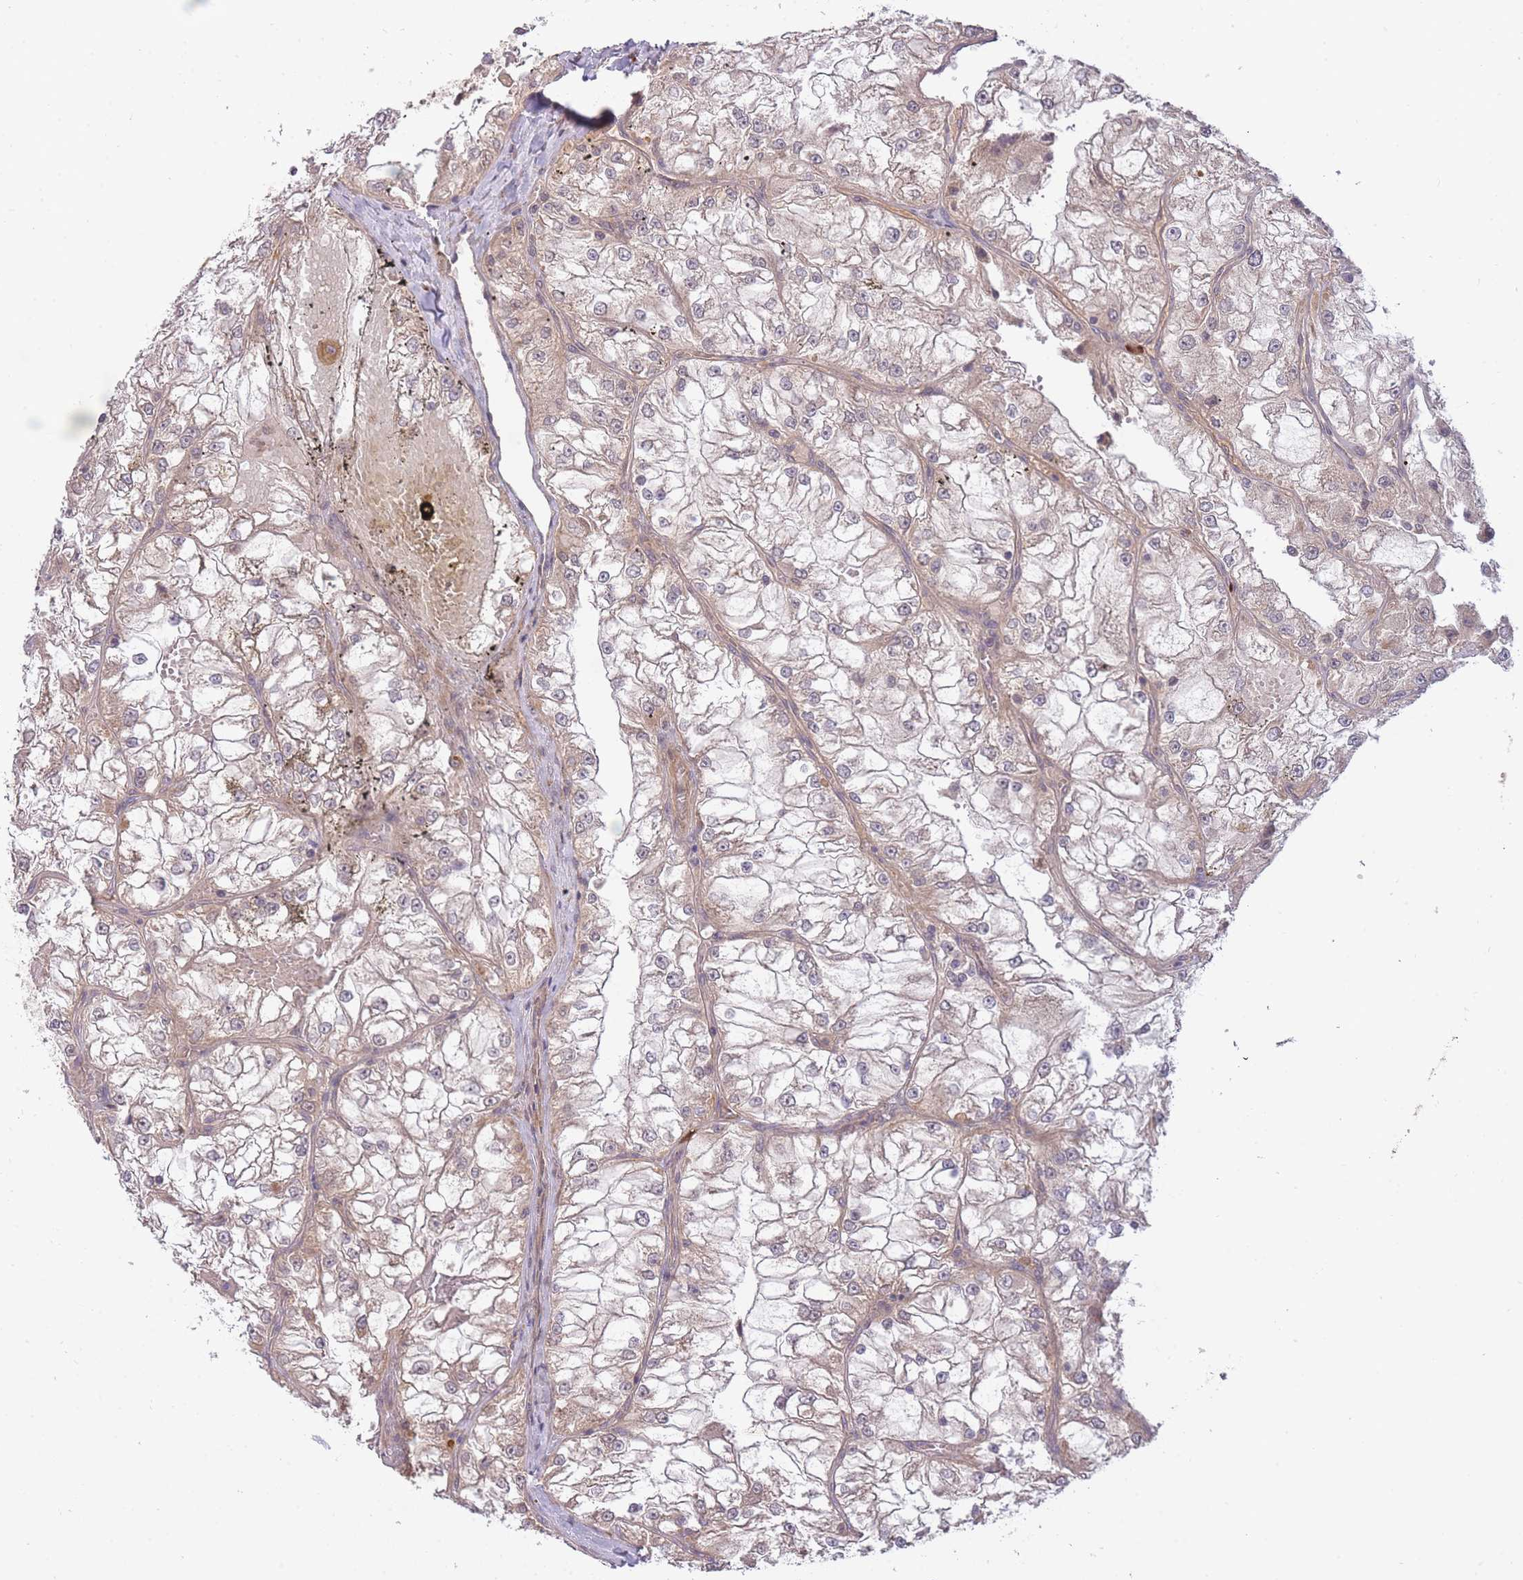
{"staining": {"intensity": "weak", "quantity": "<25%", "location": "nuclear"}, "tissue": "renal cancer", "cell_type": "Tumor cells", "image_type": "cancer", "snomed": [{"axis": "morphology", "description": "Adenocarcinoma, NOS"}, {"axis": "topography", "description": "Kidney"}], "caption": "Tumor cells show no significant expression in renal cancer (adenocarcinoma). Nuclei are stained in blue.", "gene": "SMC6", "patient": {"sex": "female", "age": 72}}